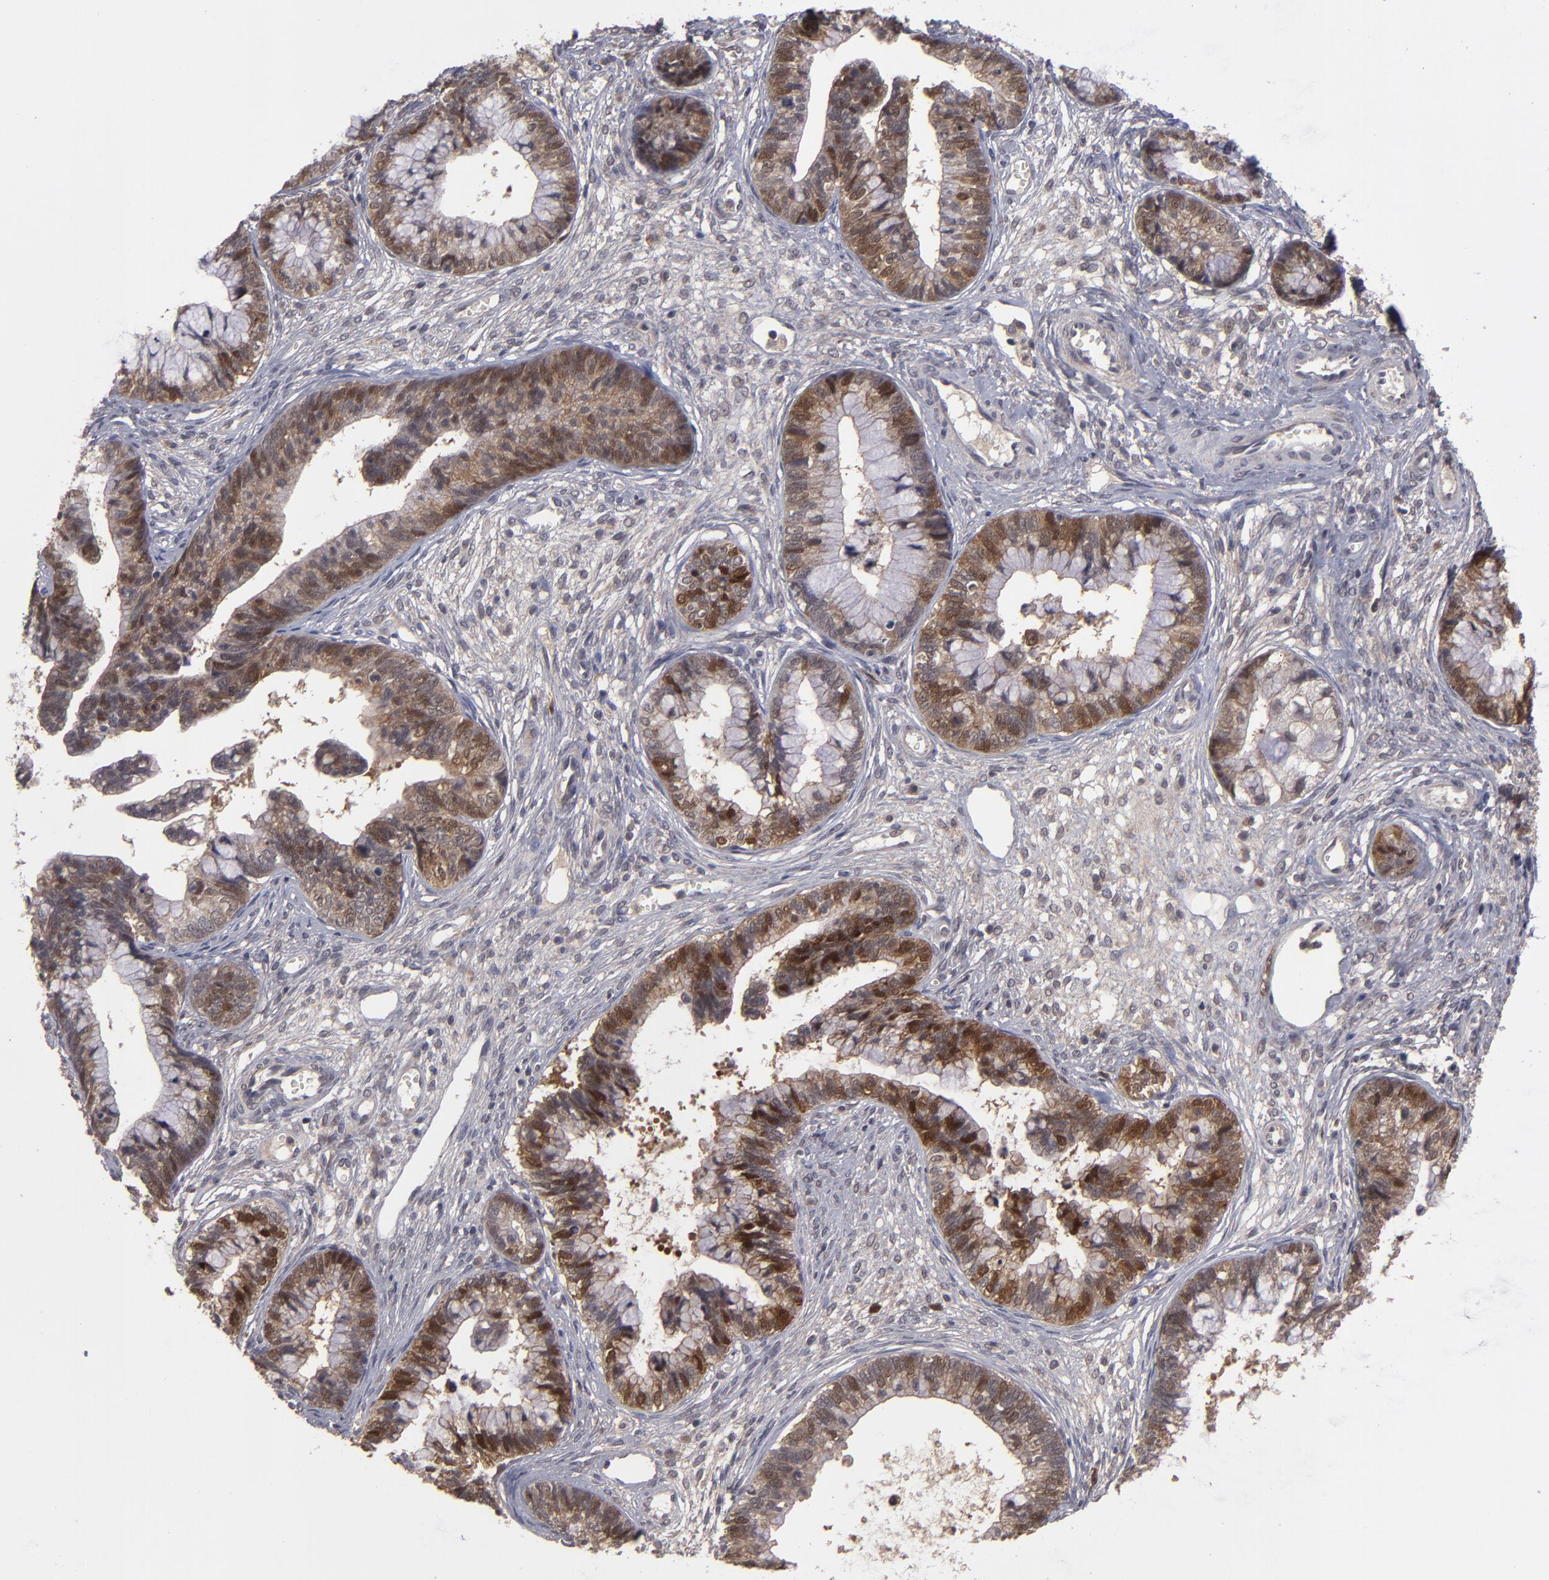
{"staining": {"intensity": "strong", "quantity": ">75%", "location": "cytoplasmic/membranous,nuclear"}, "tissue": "cervical cancer", "cell_type": "Tumor cells", "image_type": "cancer", "snomed": [{"axis": "morphology", "description": "Adenocarcinoma, NOS"}, {"axis": "topography", "description": "Cervix"}], "caption": "Protein expression analysis of human adenocarcinoma (cervical) reveals strong cytoplasmic/membranous and nuclear staining in approximately >75% of tumor cells.", "gene": "TYMS", "patient": {"sex": "female", "age": 44}}